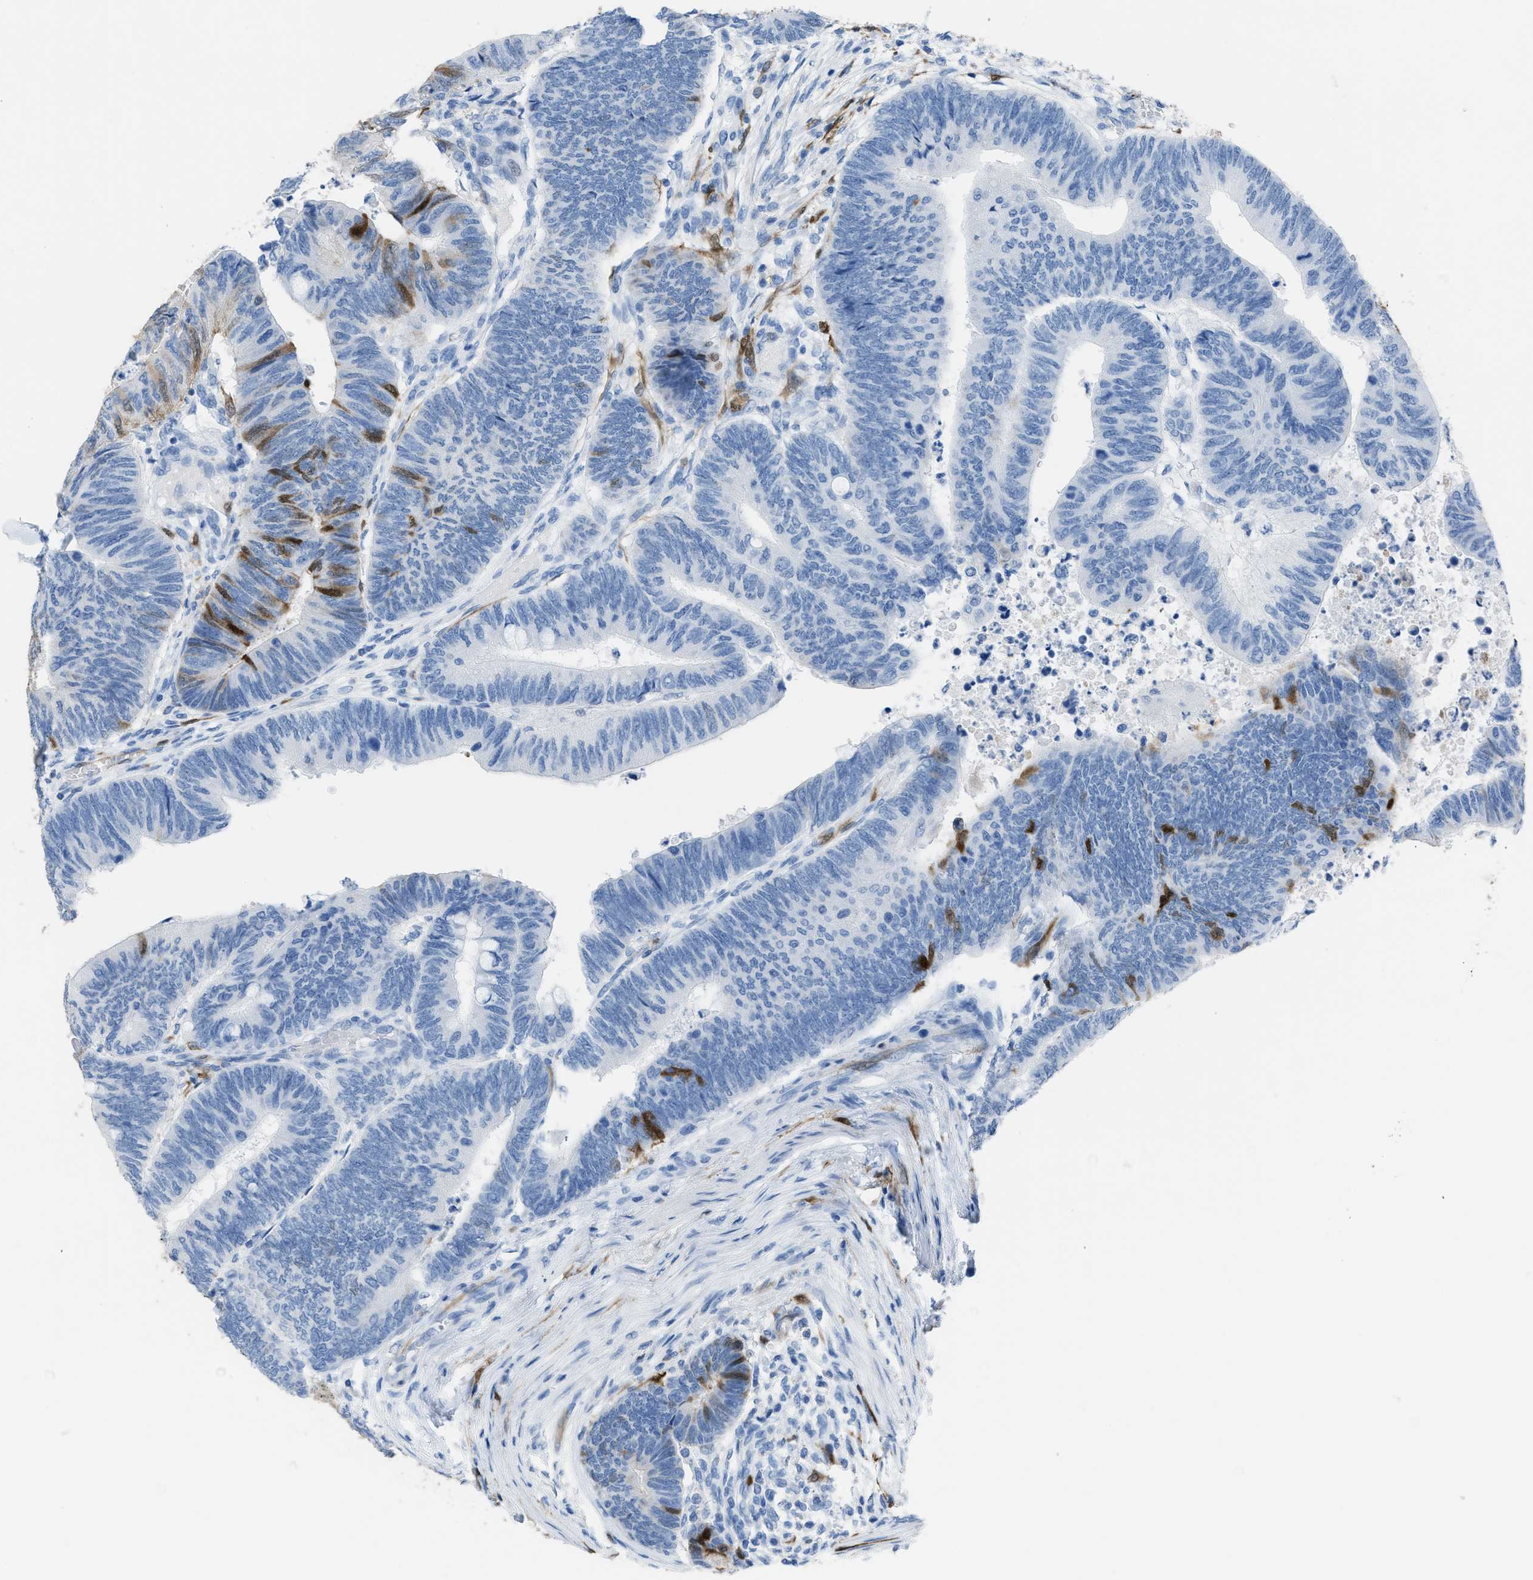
{"staining": {"intensity": "strong", "quantity": "<25%", "location": "cytoplasmic/membranous,nuclear"}, "tissue": "colorectal cancer", "cell_type": "Tumor cells", "image_type": "cancer", "snomed": [{"axis": "morphology", "description": "Normal tissue, NOS"}, {"axis": "morphology", "description": "Adenocarcinoma, NOS"}, {"axis": "topography", "description": "Rectum"}, {"axis": "topography", "description": "Peripheral nerve tissue"}], "caption": "About <25% of tumor cells in human adenocarcinoma (colorectal) demonstrate strong cytoplasmic/membranous and nuclear protein staining as visualized by brown immunohistochemical staining.", "gene": "CDKN2A", "patient": {"sex": "male", "age": 92}}